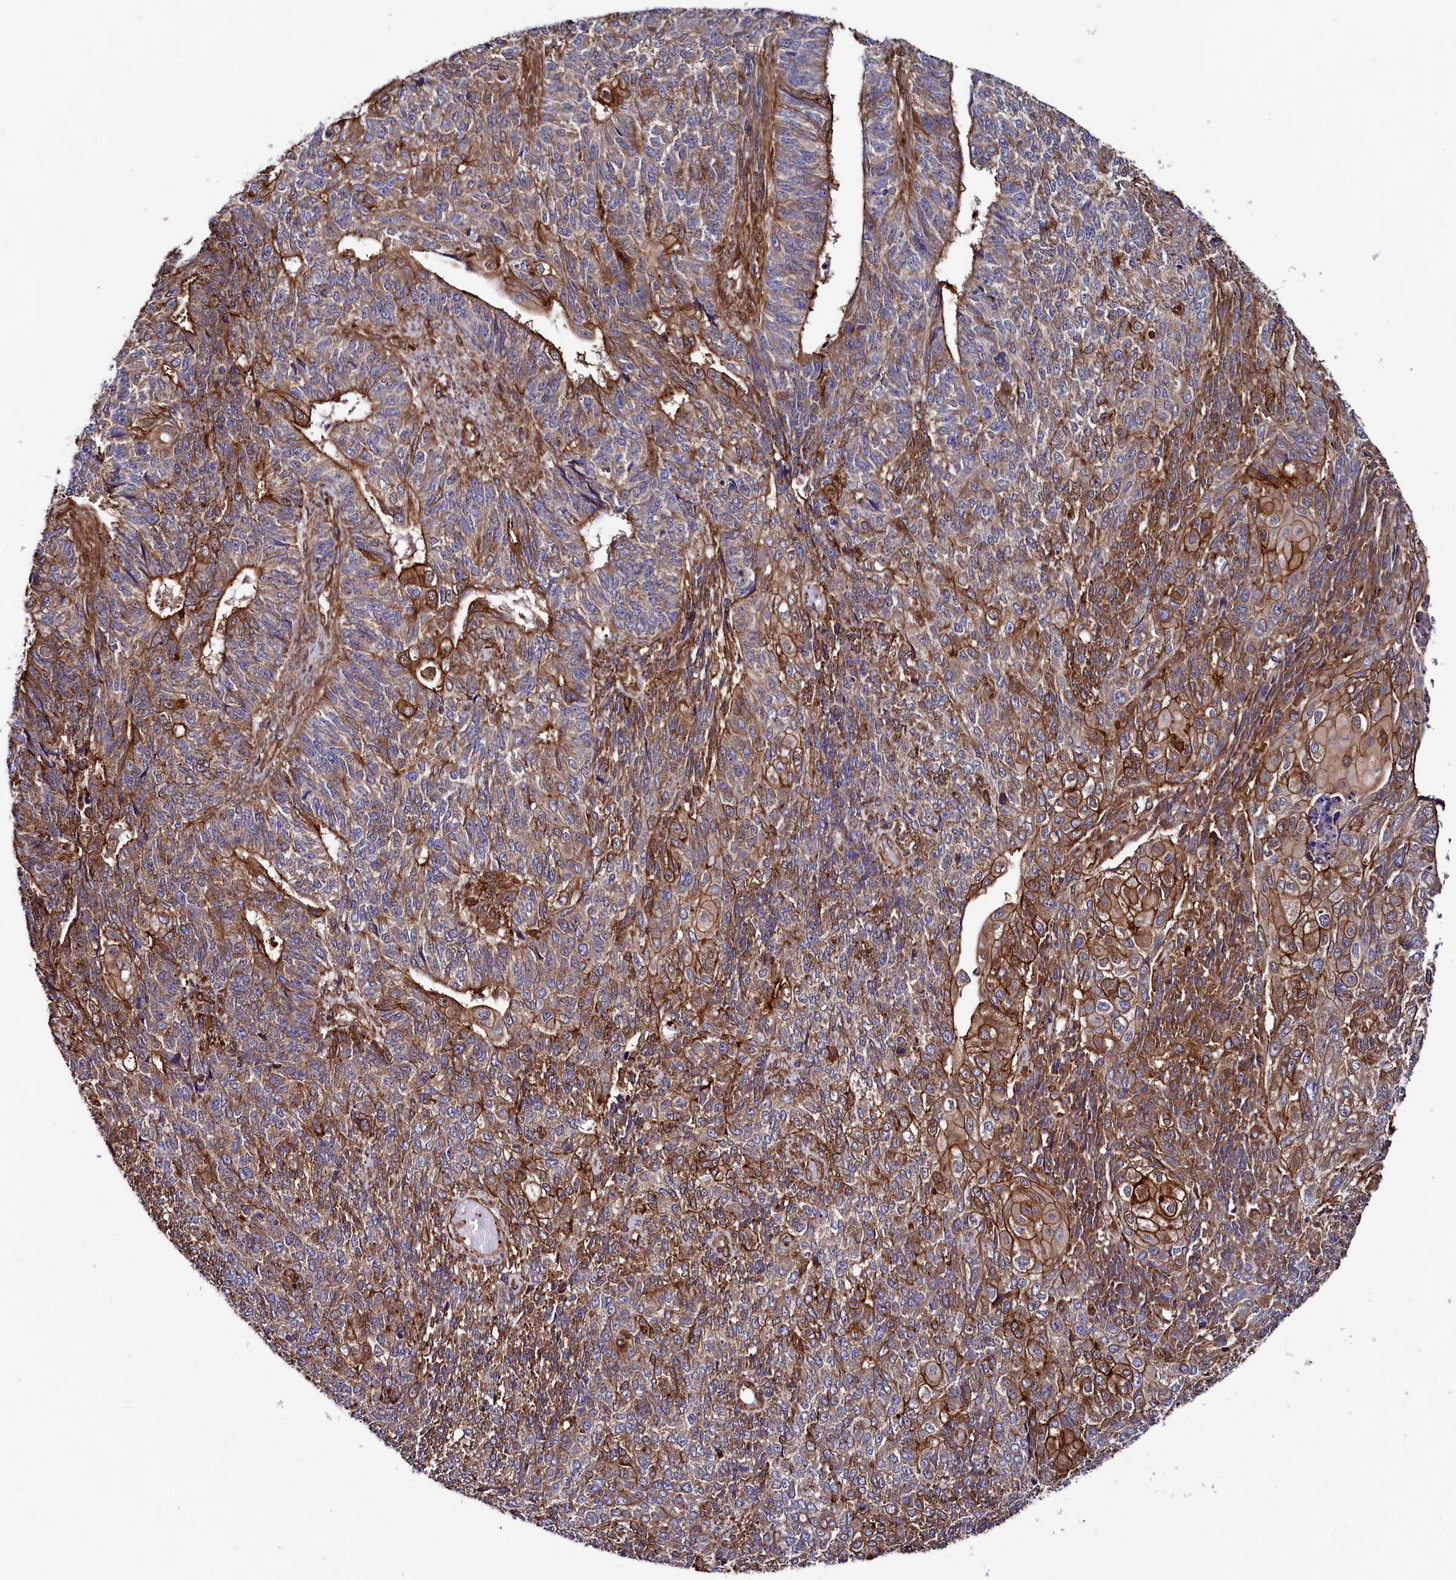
{"staining": {"intensity": "moderate", "quantity": ">75%", "location": "cytoplasmic/membranous"}, "tissue": "endometrial cancer", "cell_type": "Tumor cells", "image_type": "cancer", "snomed": [{"axis": "morphology", "description": "Adenocarcinoma, NOS"}, {"axis": "topography", "description": "Endometrium"}], "caption": "DAB immunohistochemical staining of human endometrial adenocarcinoma demonstrates moderate cytoplasmic/membranous protein staining in about >75% of tumor cells.", "gene": "STAMBPL1", "patient": {"sex": "female", "age": 32}}